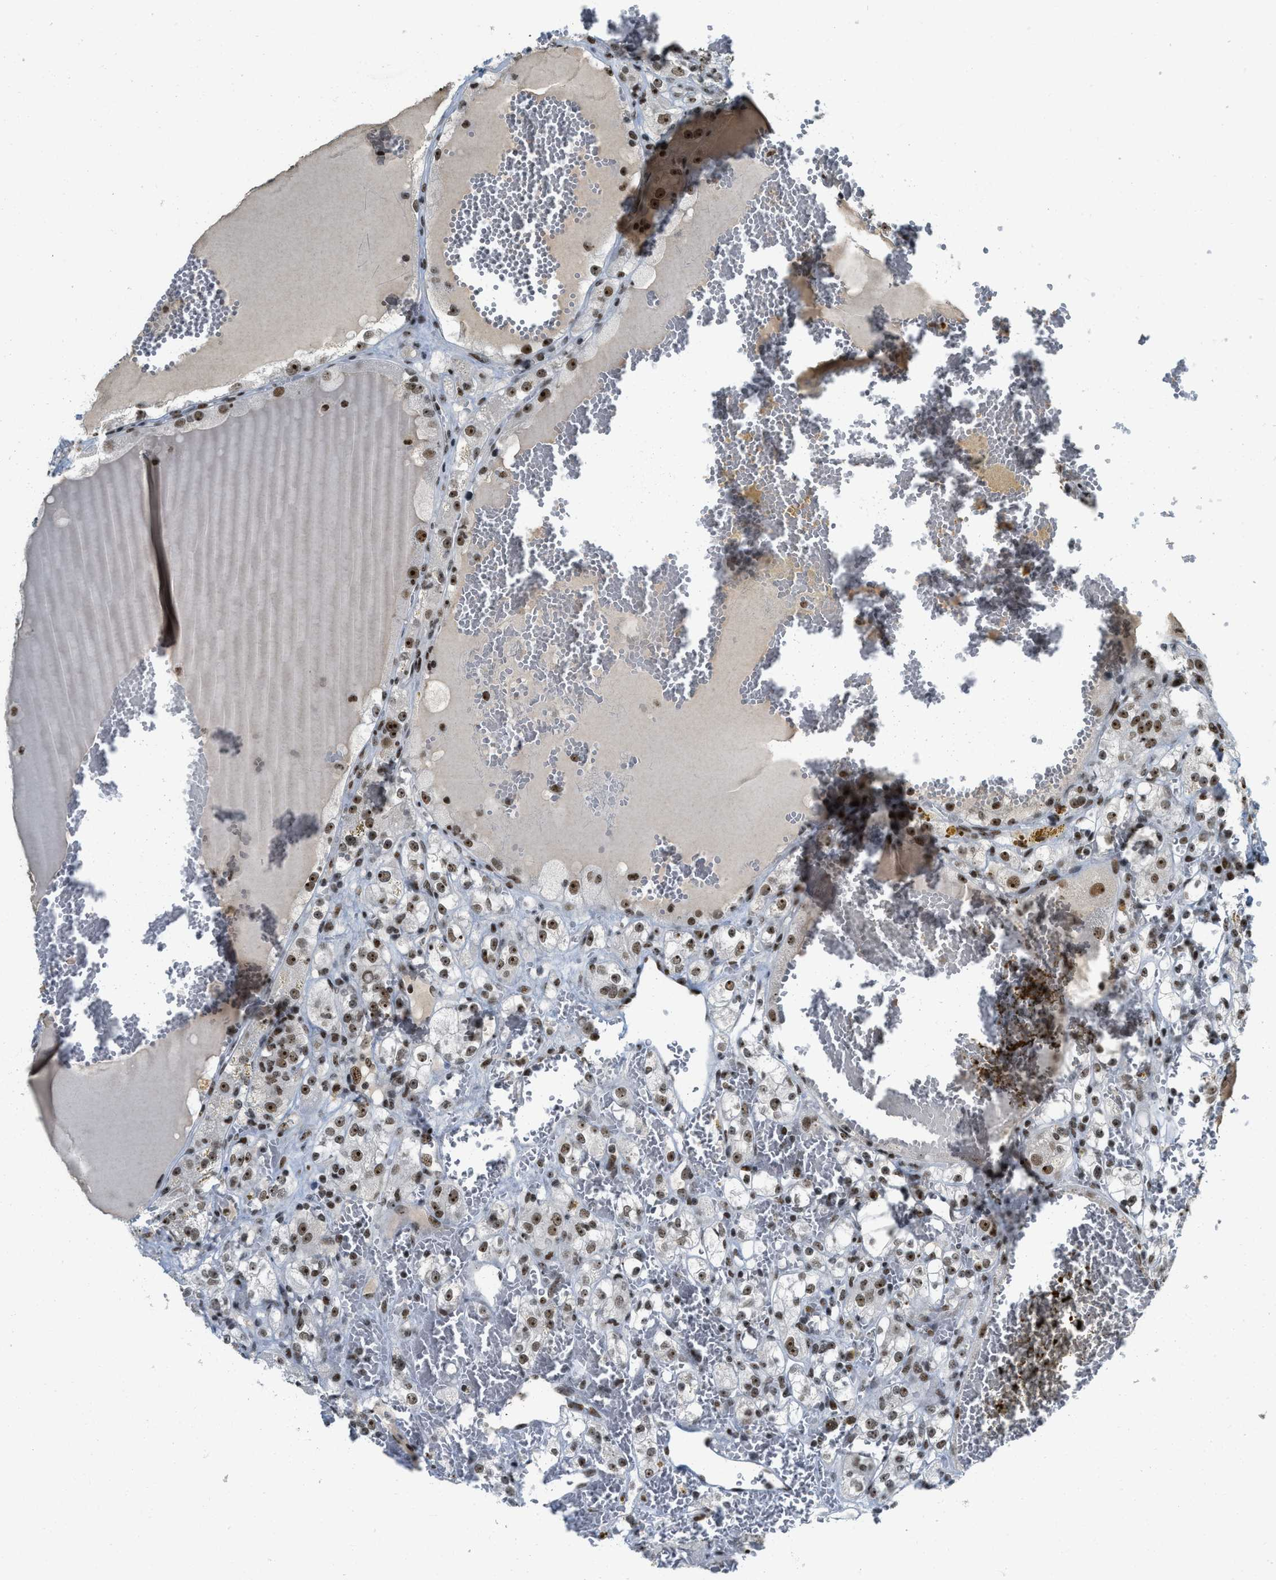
{"staining": {"intensity": "moderate", "quantity": ">75%", "location": "nuclear"}, "tissue": "renal cancer", "cell_type": "Tumor cells", "image_type": "cancer", "snomed": [{"axis": "morphology", "description": "Normal tissue, NOS"}, {"axis": "morphology", "description": "Adenocarcinoma, NOS"}, {"axis": "topography", "description": "Kidney"}], "caption": "A medium amount of moderate nuclear staining is seen in about >75% of tumor cells in renal adenocarcinoma tissue.", "gene": "URB1", "patient": {"sex": "male", "age": 61}}